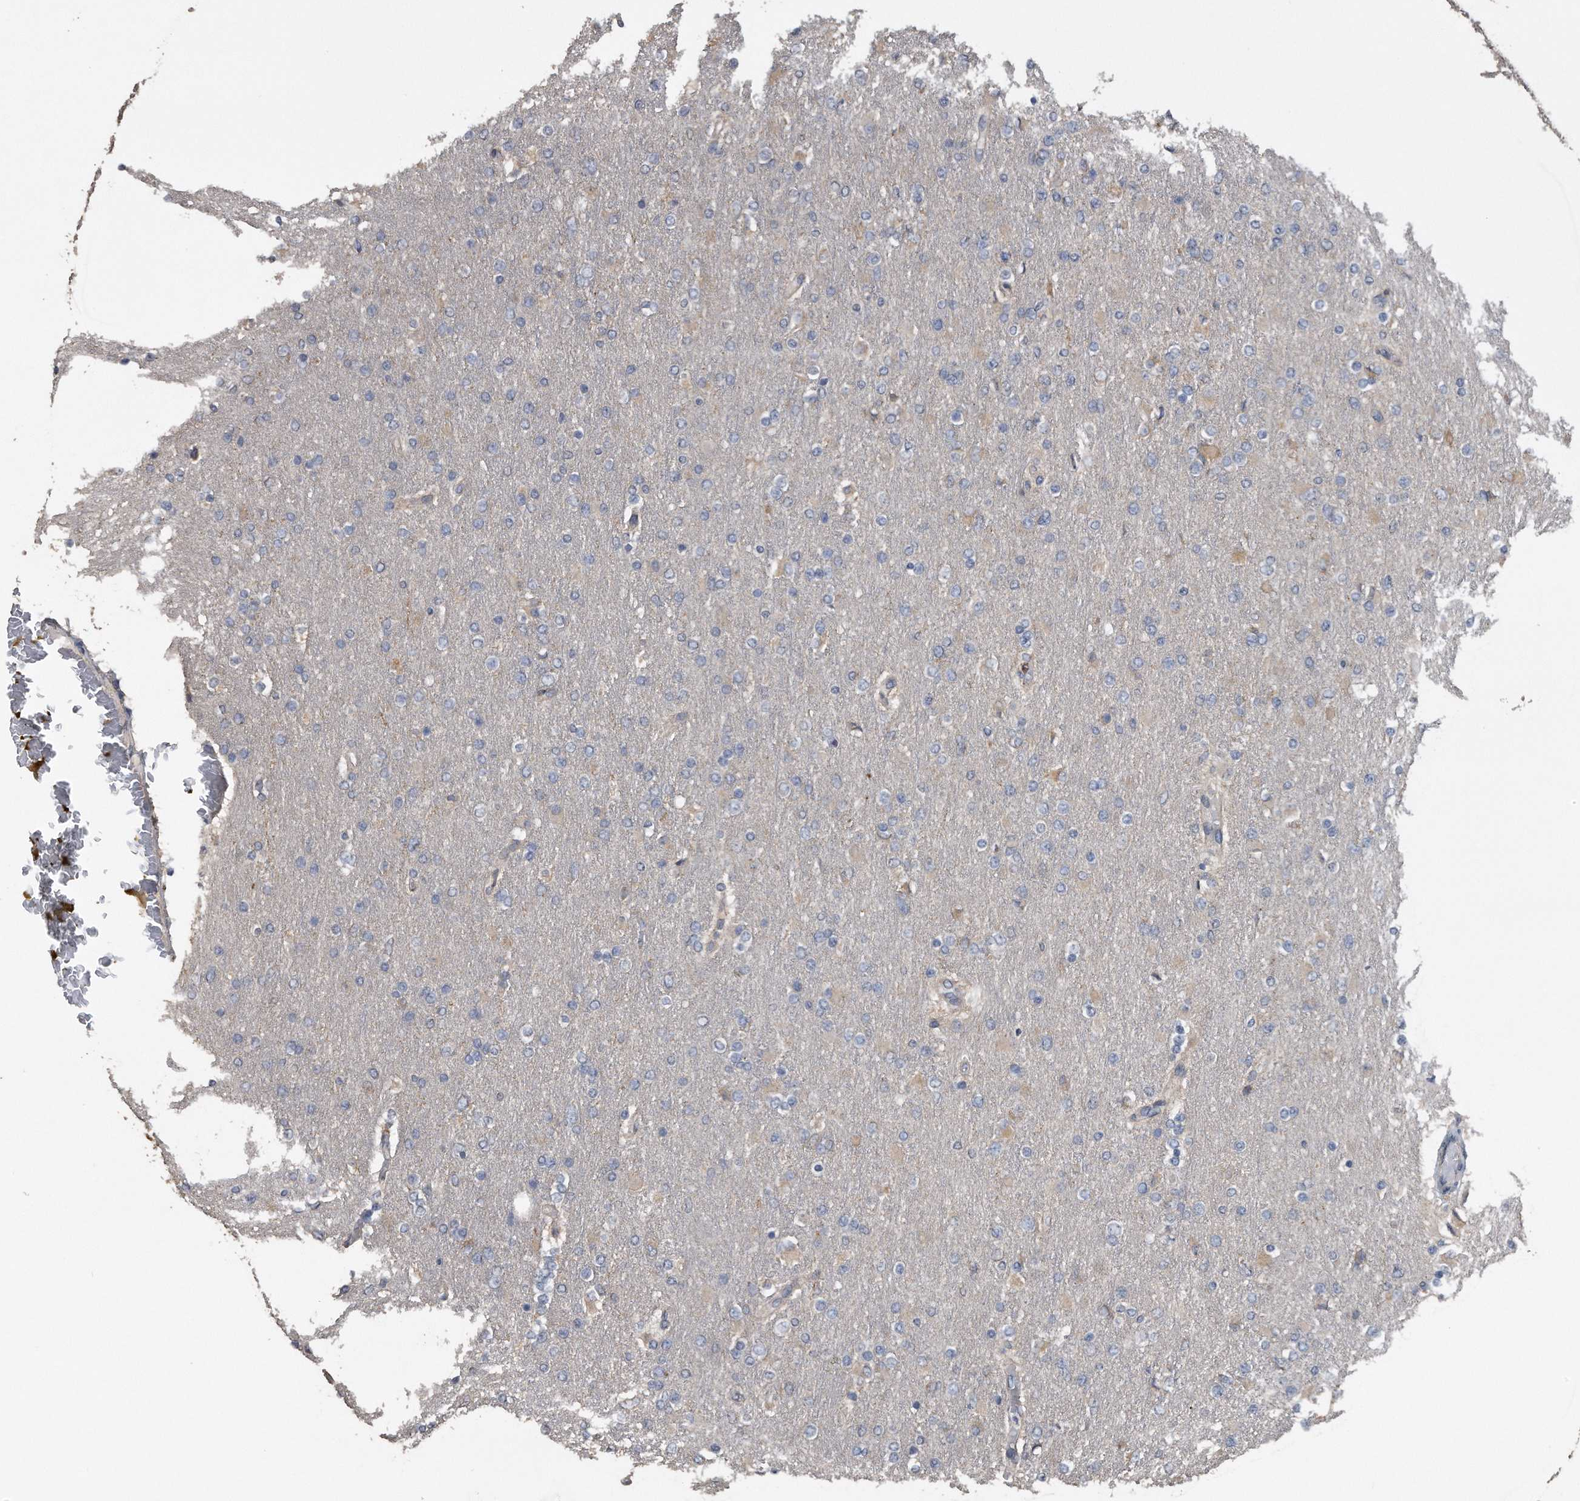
{"staining": {"intensity": "negative", "quantity": "none", "location": "none"}, "tissue": "glioma", "cell_type": "Tumor cells", "image_type": "cancer", "snomed": [{"axis": "morphology", "description": "Glioma, malignant, High grade"}, {"axis": "topography", "description": "Cerebral cortex"}], "caption": "Immunohistochemical staining of human glioma displays no significant positivity in tumor cells.", "gene": "PCLO", "patient": {"sex": "female", "age": 36}}